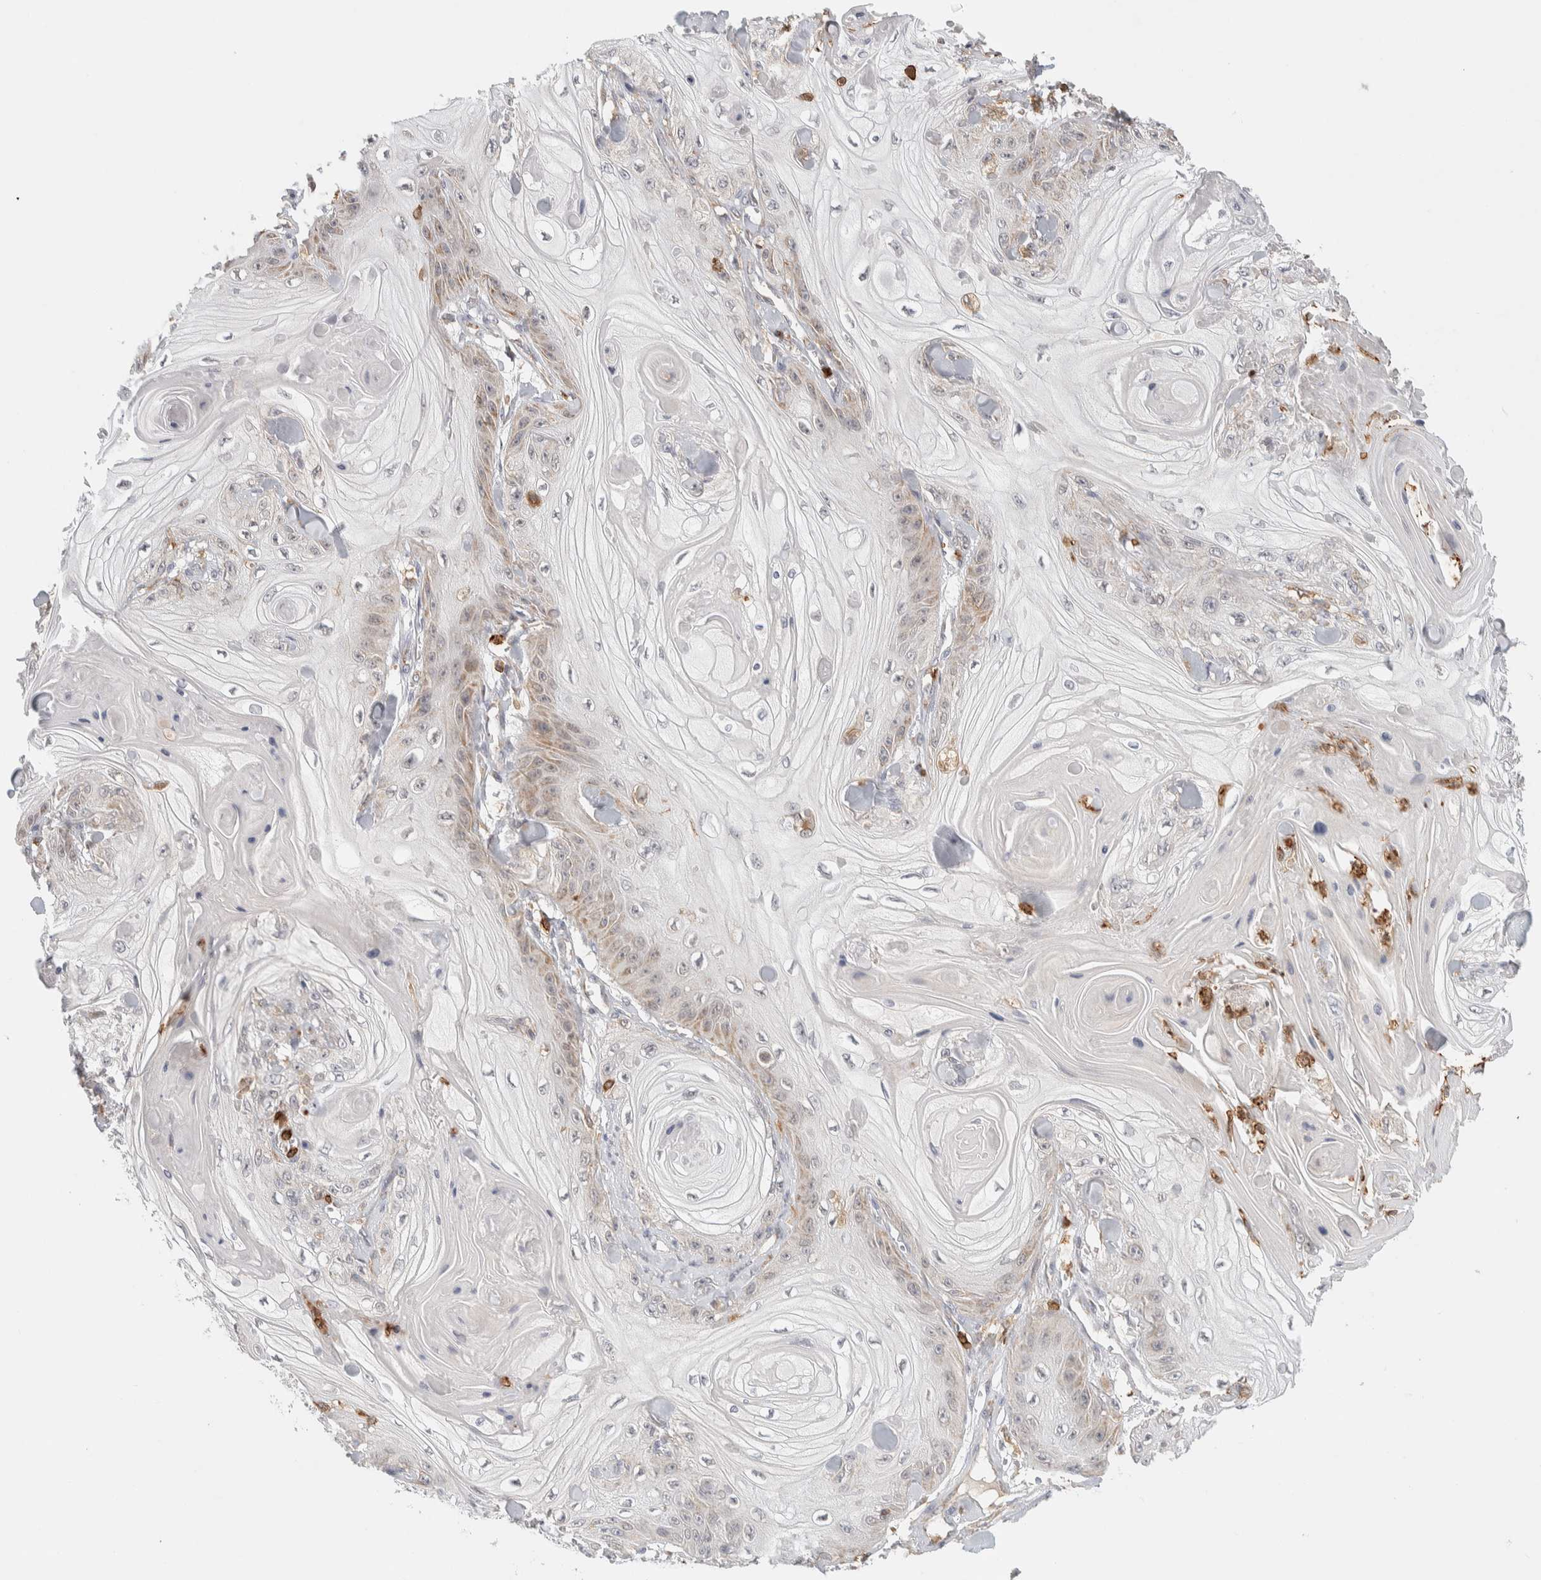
{"staining": {"intensity": "weak", "quantity": "<25%", "location": "cytoplasmic/membranous"}, "tissue": "skin cancer", "cell_type": "Tumor cells", "image_type": "cancer", "snomed": [{"axis": "morphology", "description": "Squamous cell carcinoma, NOS"}, {"axis": "topography", "description": "Skin"}], "caption": "Immunohistochemistry (IHC) of squamous cell carcinoma (skin) demonstrates no positivity in tumor cells. Nuclei are stained in blue.", "gene": "RUNDC1", "patient": {"sex": "male", "age": 74}}